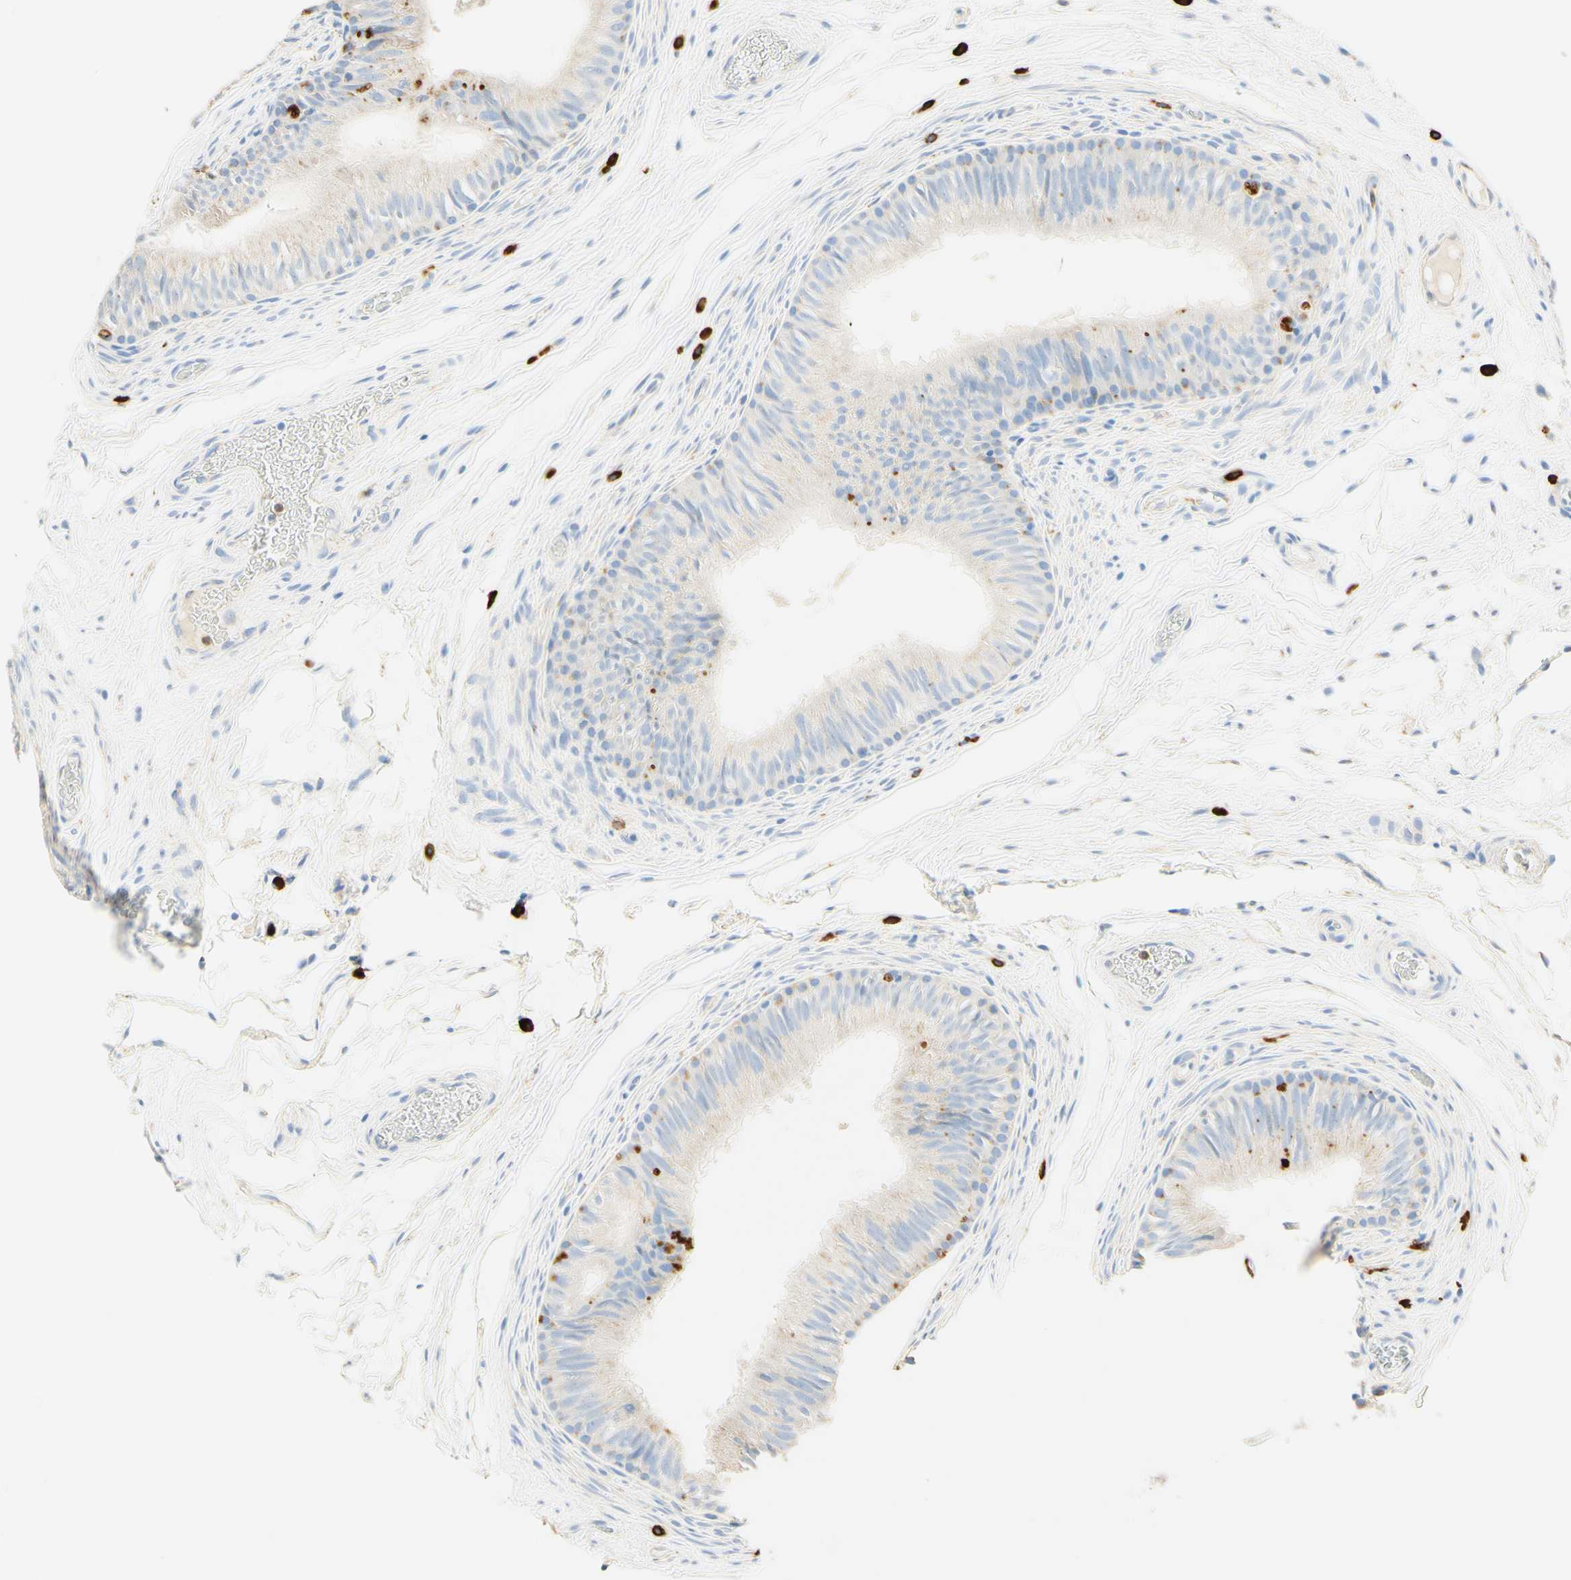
{"staining": {"intensity": "moderate", "quantity": "25%-75%", "location": "cytoplasmic/membranous"}, "tissue": "epididymis", "cell_type": "Glandular cells", "image_type": "normal", "snomed": [{"axis": "morphology", "description": "Normal tissue, NOS"}, {"axis": "topography", "description": "Epididymis"}], "caption": "Immunohistochemical staining of unremarkable epididymis exhibits 25%-75% levels of moderate cytoplasmic/membranous protein positivity in approximately 25%-75% of glandular cells.", "gene": "CD63", "patient": {"sex": "male", "age": 36}}